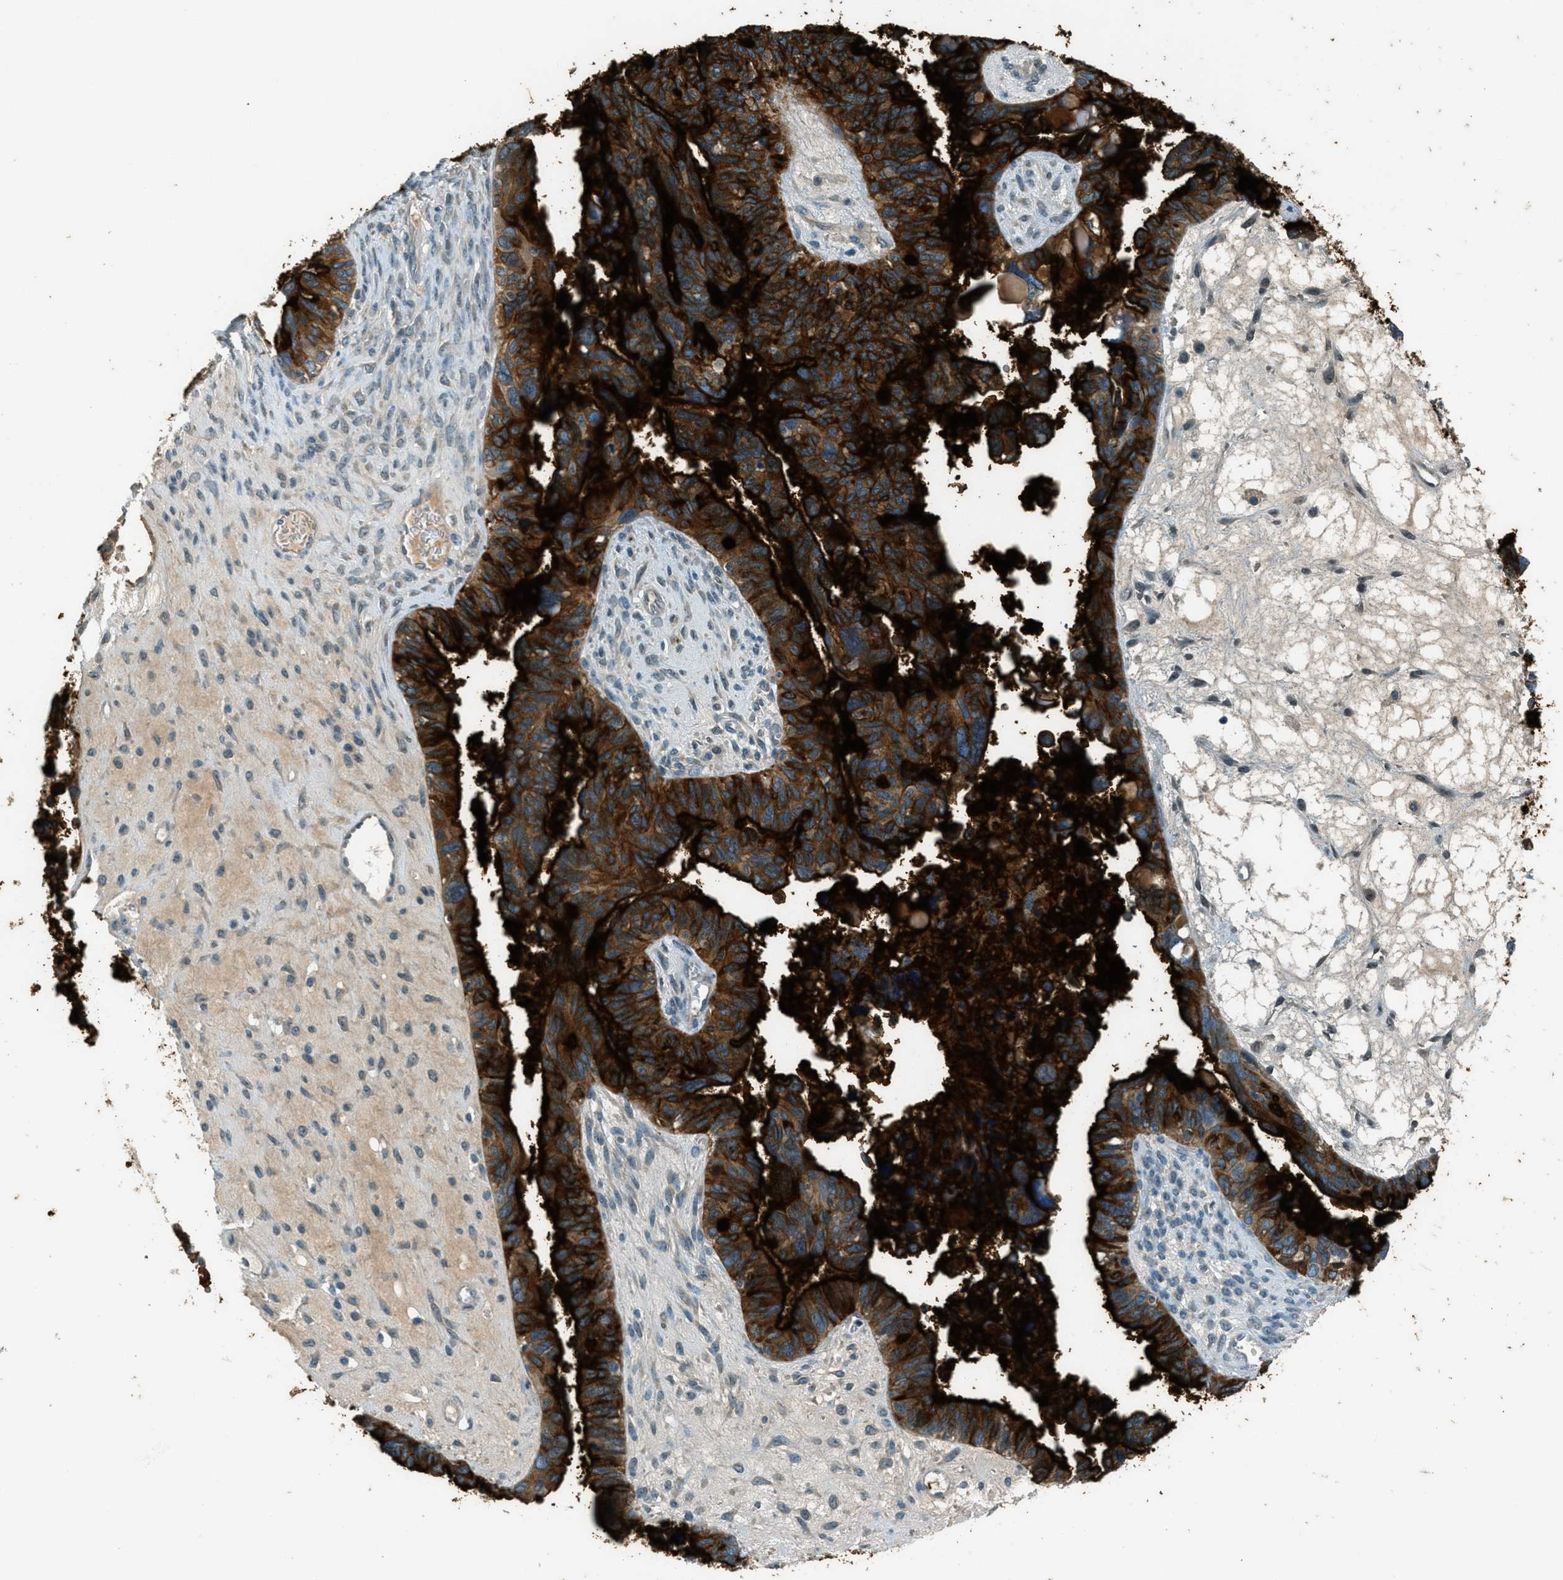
{"staining": {"intensity": "strong", "quantity": ">75%", "location": "cytoplasmic/membranous"}, "tissue": "ovarian cancer", "cell_type": "Tumor cells", "image_type": "cancer", "snomed": [{"axis": "morphology", "description": "Cystadenocarcinoma, serous, NOS"}, {"axis": "topography", "description": "Ovary"}], "caption": "Ovarian cancer tissue reveals strong cytoplasmic/membranous staining in approximately >75% of tumor cells, visualized by immunohistochemistry.", "gene": "MSLN", "patient": {"sex": "female", "age": 79}}